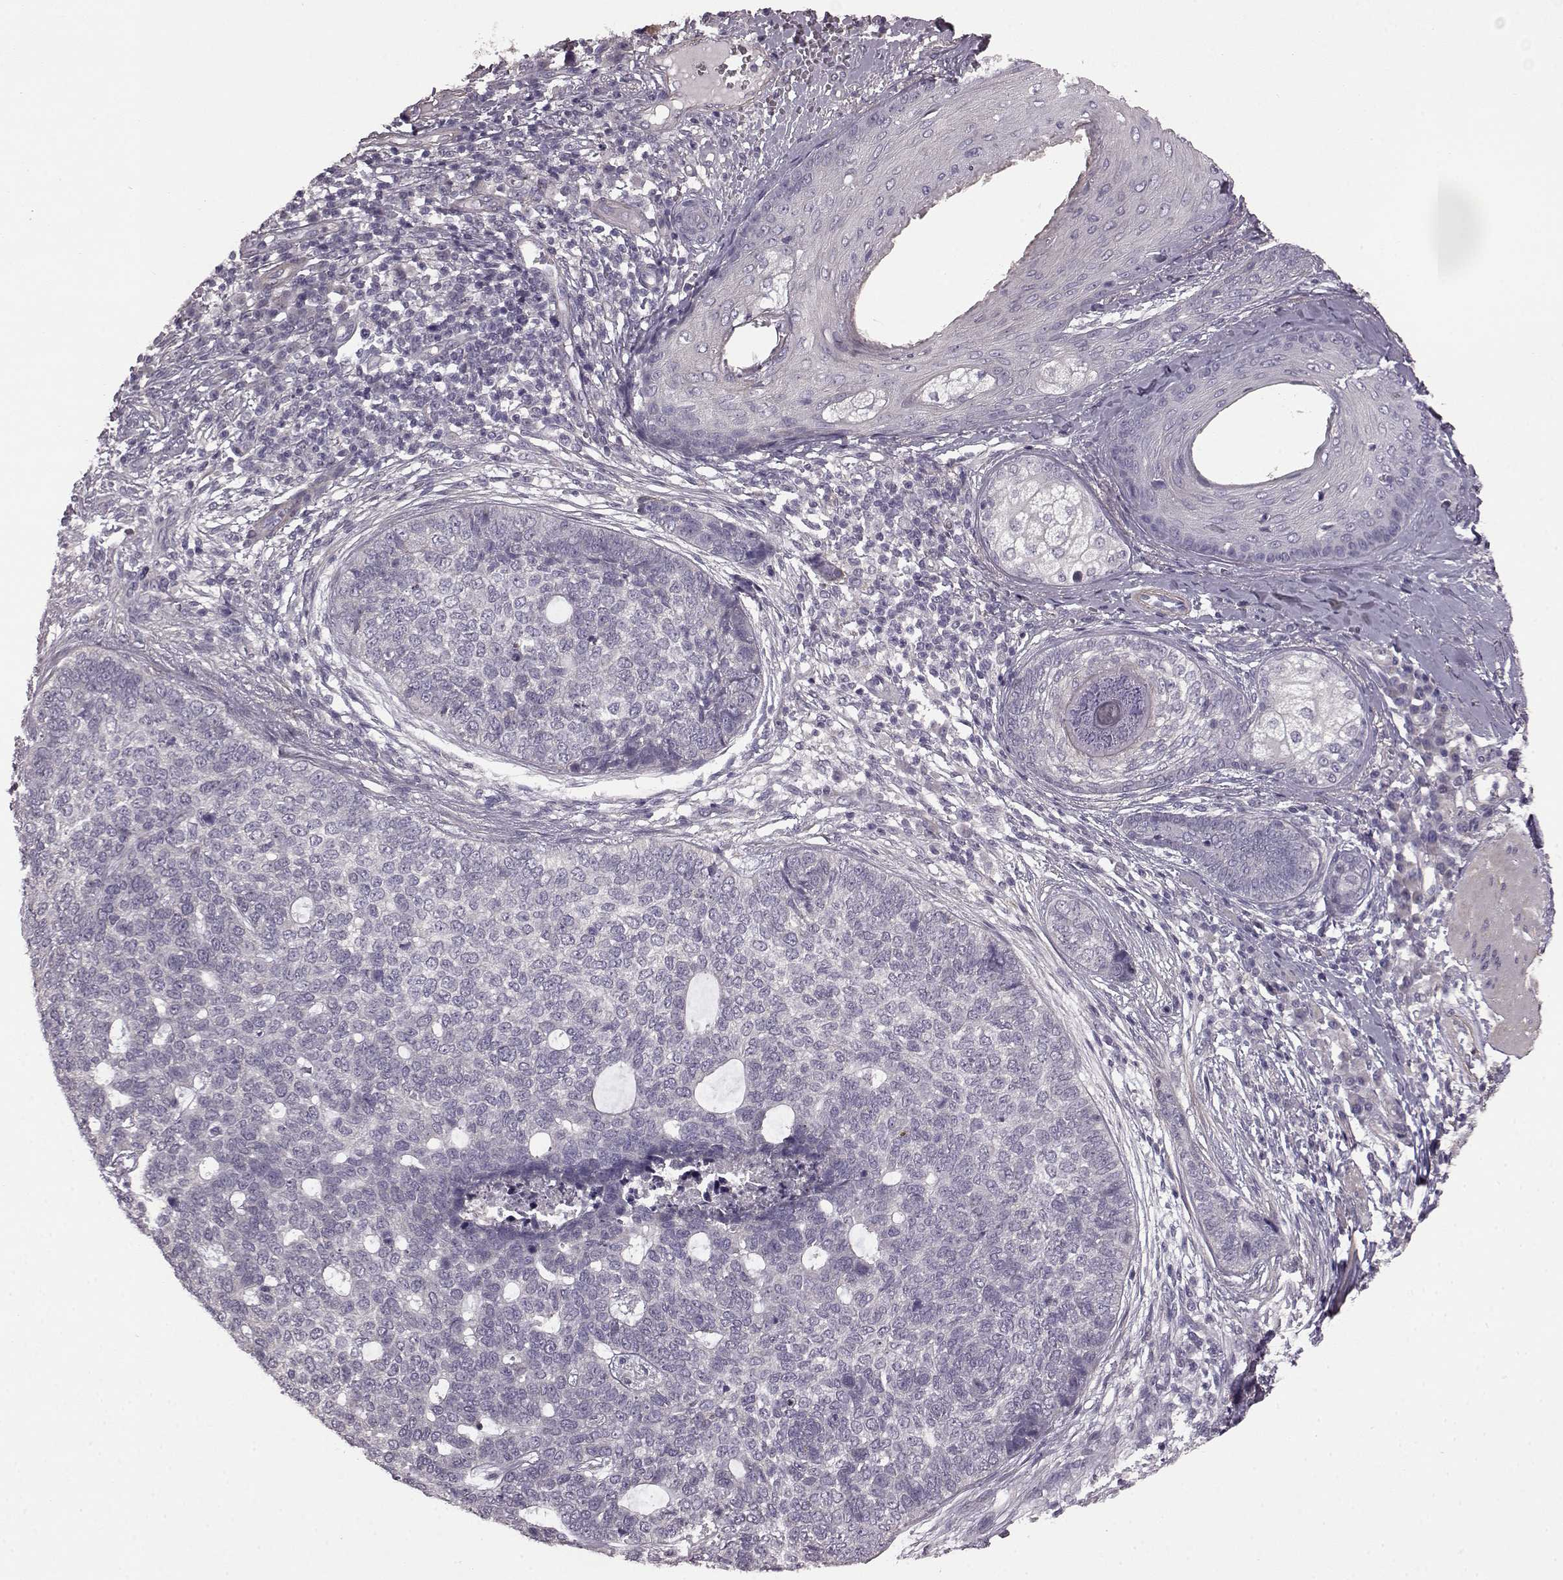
{"staining": {"intensity": "negative", "quantity": "none", "location": "none"}, "tissue": "skin cancer", "cell_type": "Tumor cells", "image_type": "cancer", "snomed": [{"axis": "morphology", "description": "Basal cell carcinoma"}, {"axis": "topography", "description": "Skin"}], "caption": "Immunohistochemistry (IHC) of human basal cell carcinoma (skin) demonstrates no positivity in tumor cells.", "gene": "GRK1", "patient": {"sex": "female", "age": 69}}